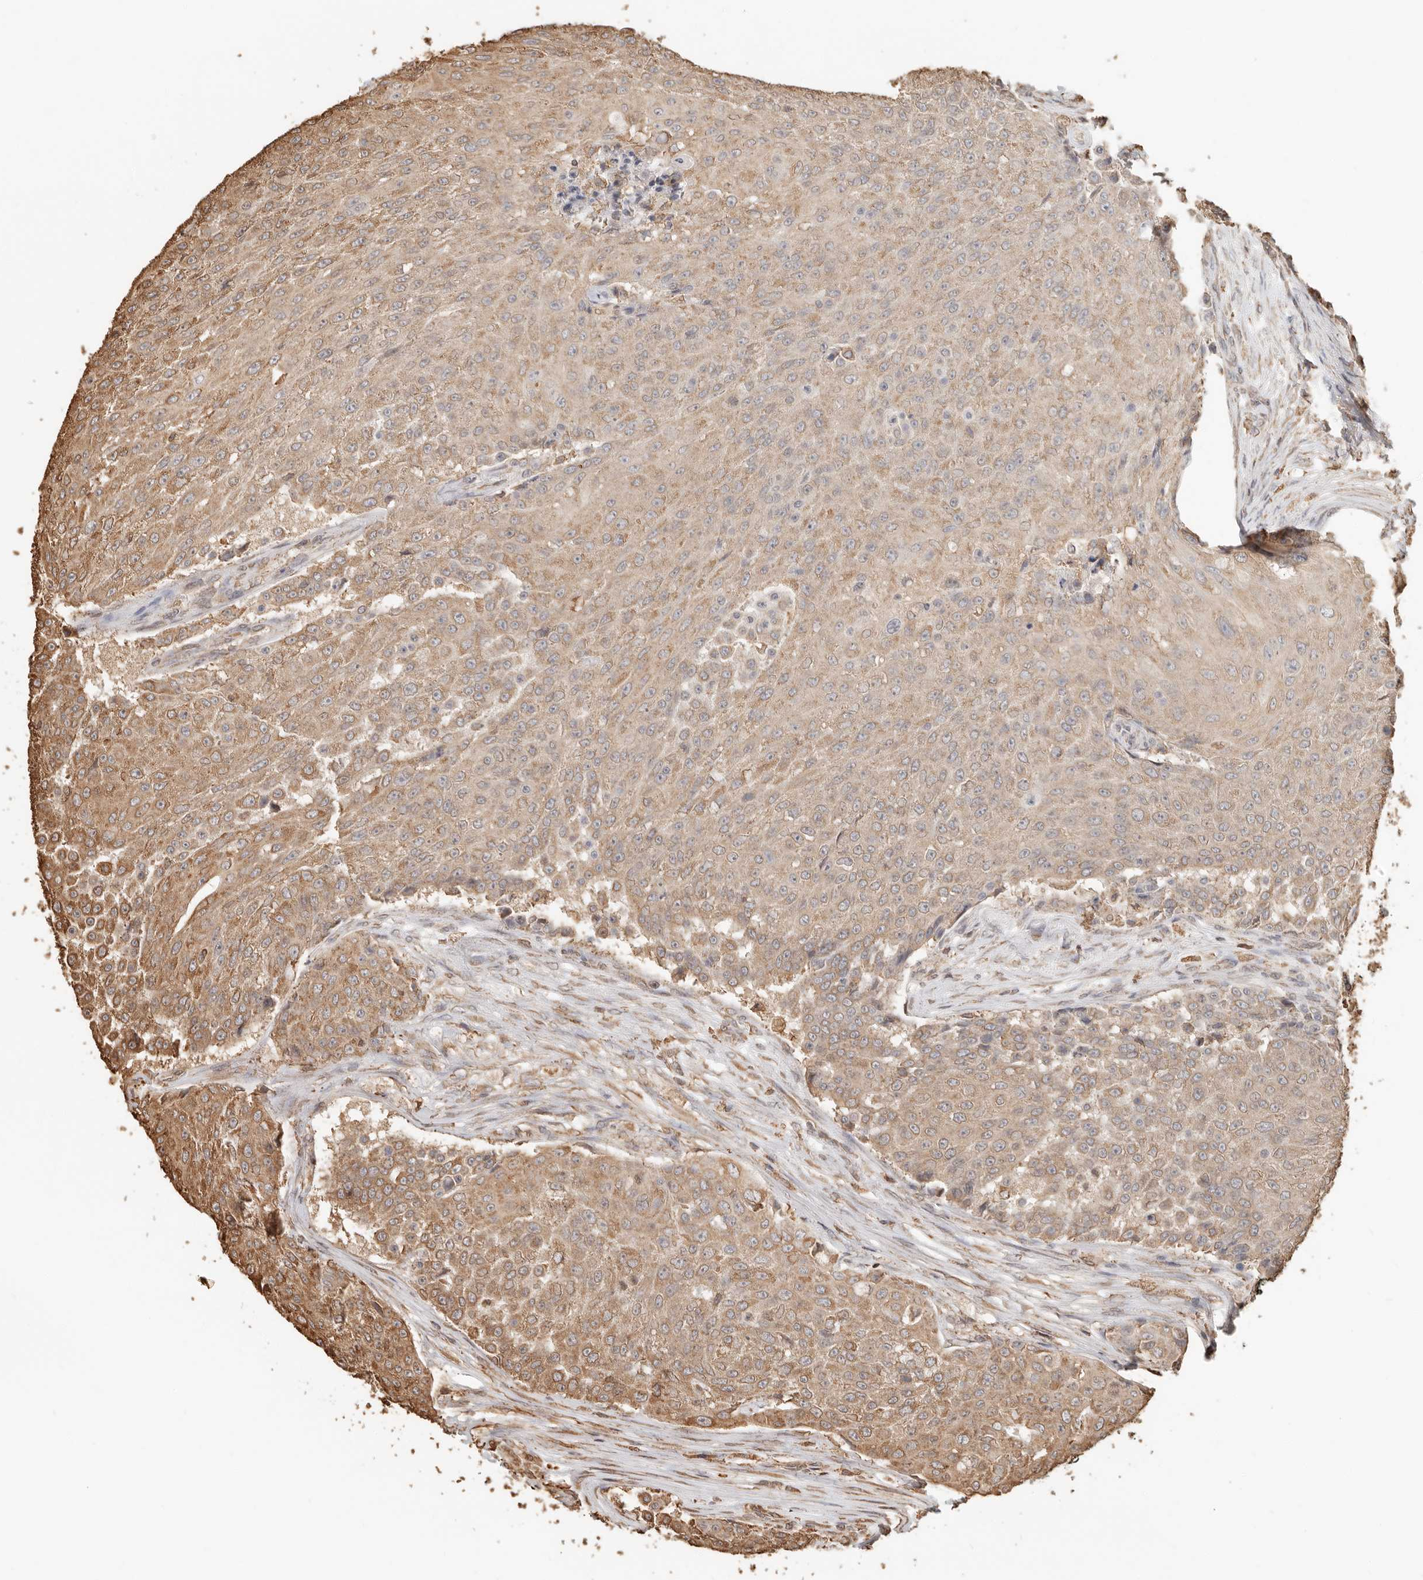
{"staining": {"intensity": "moderate", "quantity": ">75%", "location": "cytoplasmic/membranous"}, "tissue": "urothelial cancer", "cell_type": "Tumor cells", "image_type": "cancer", "snomed": [{"axis": "morphology", "description": "Urothelial carcinoma, High grade"}, {"axis": "topography", "description": "Urinary bladder"}], "caption": "Brown immunohistochemical staining in human urothelial cancer exhibits moderate cytoplasmic/membranous positivity in about >75% of tumor cells.", "gene": "ARHGEF10L", "patient": {"sex": "female", "age": 63}}